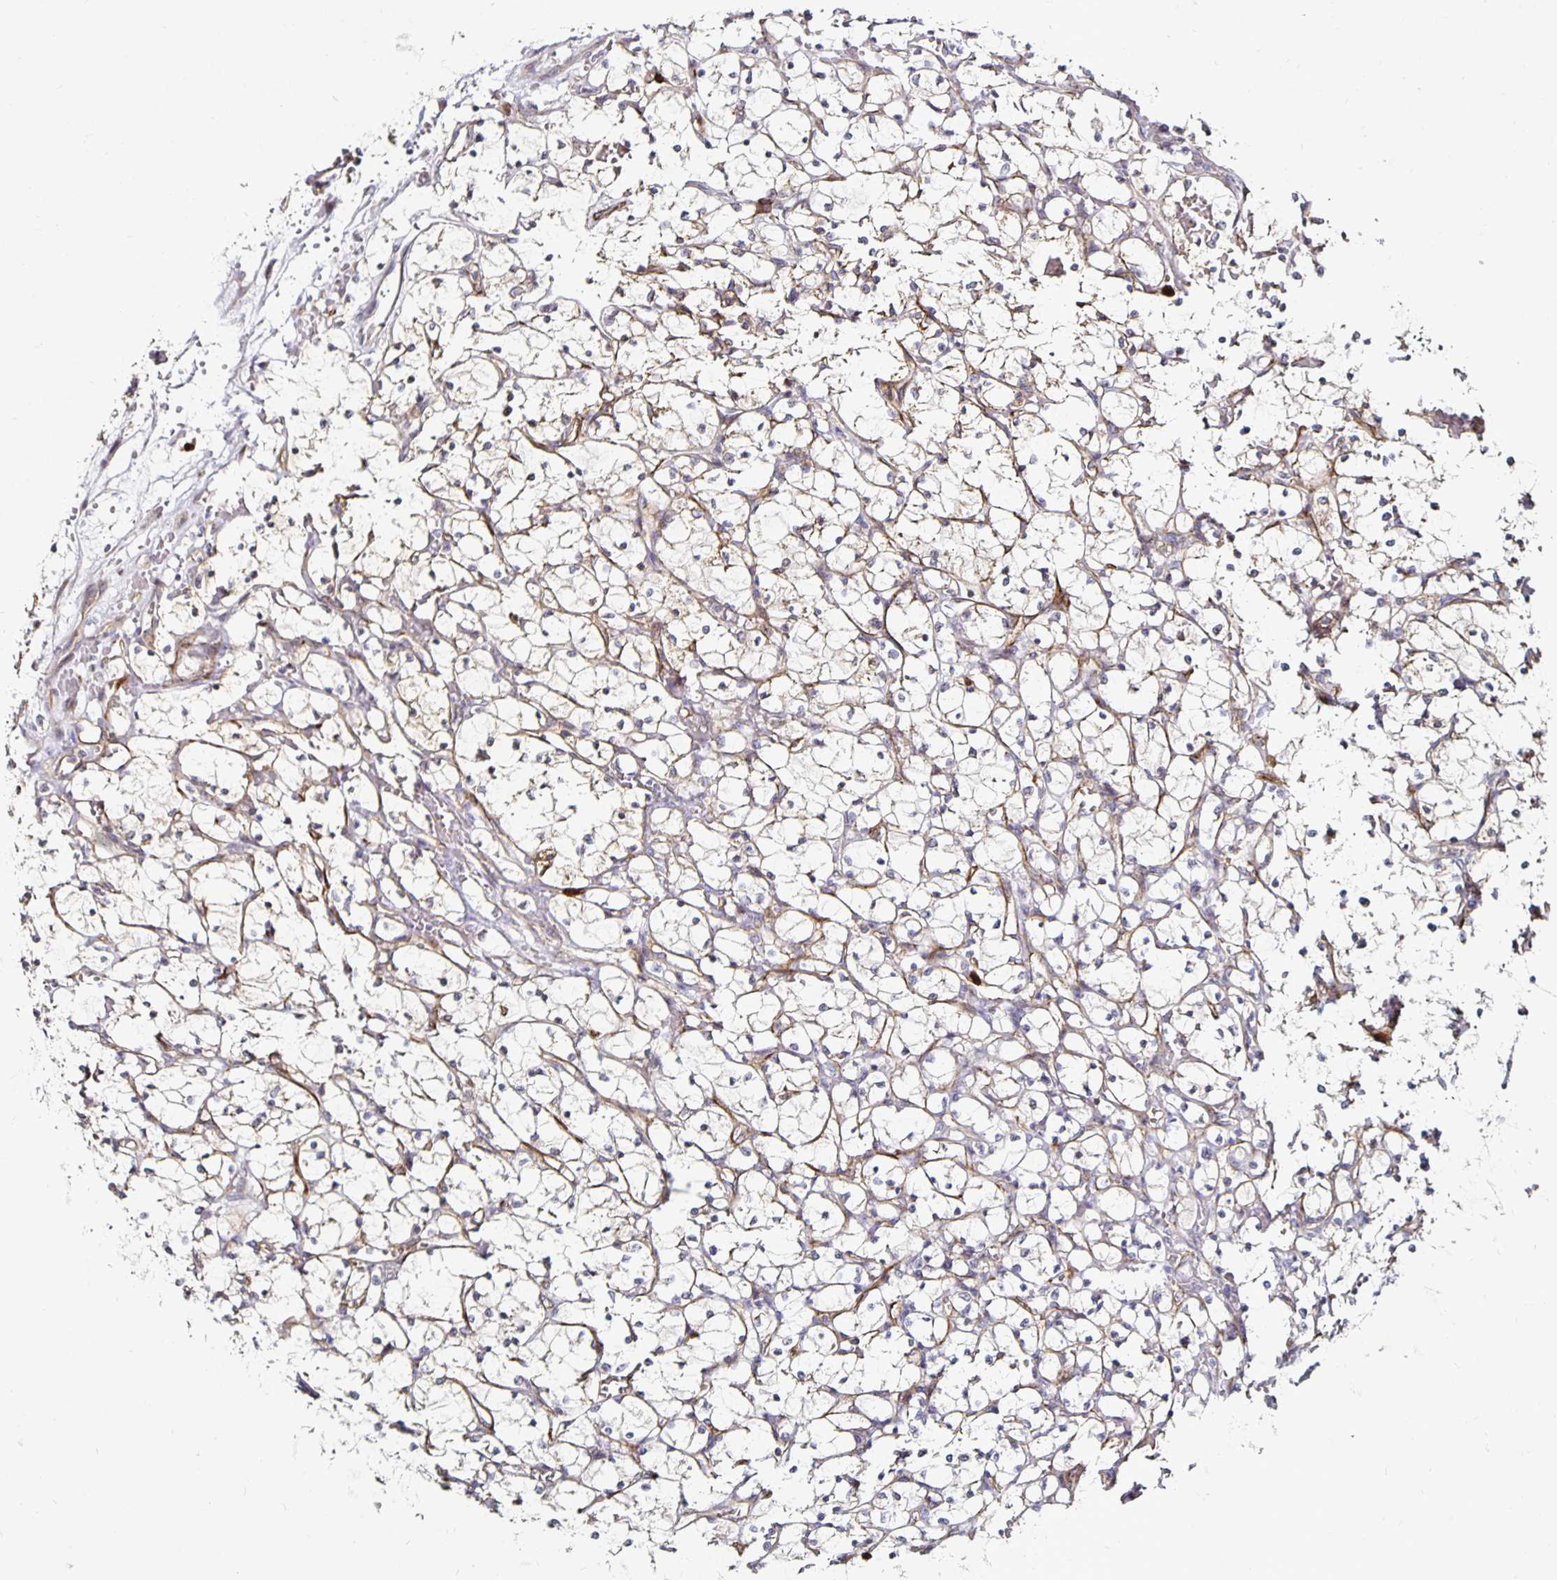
{"staining": {"intensity": "negative", "quantity": "none", "location": "none"}, "tissue": "renal cancer", "cell_type": "Tumor cells", "image_type": "cancer", "snomed": [{"axis": "morphology", "description": "Adenocarcinoma, NOS"}, {"axis": "topography", "description": "Kidney"}], "caption": "Tumor cells are negative for protein expression in human renal cancer.", "gene": "ANLN", "patient": {"sex": "female", "age": 69}}